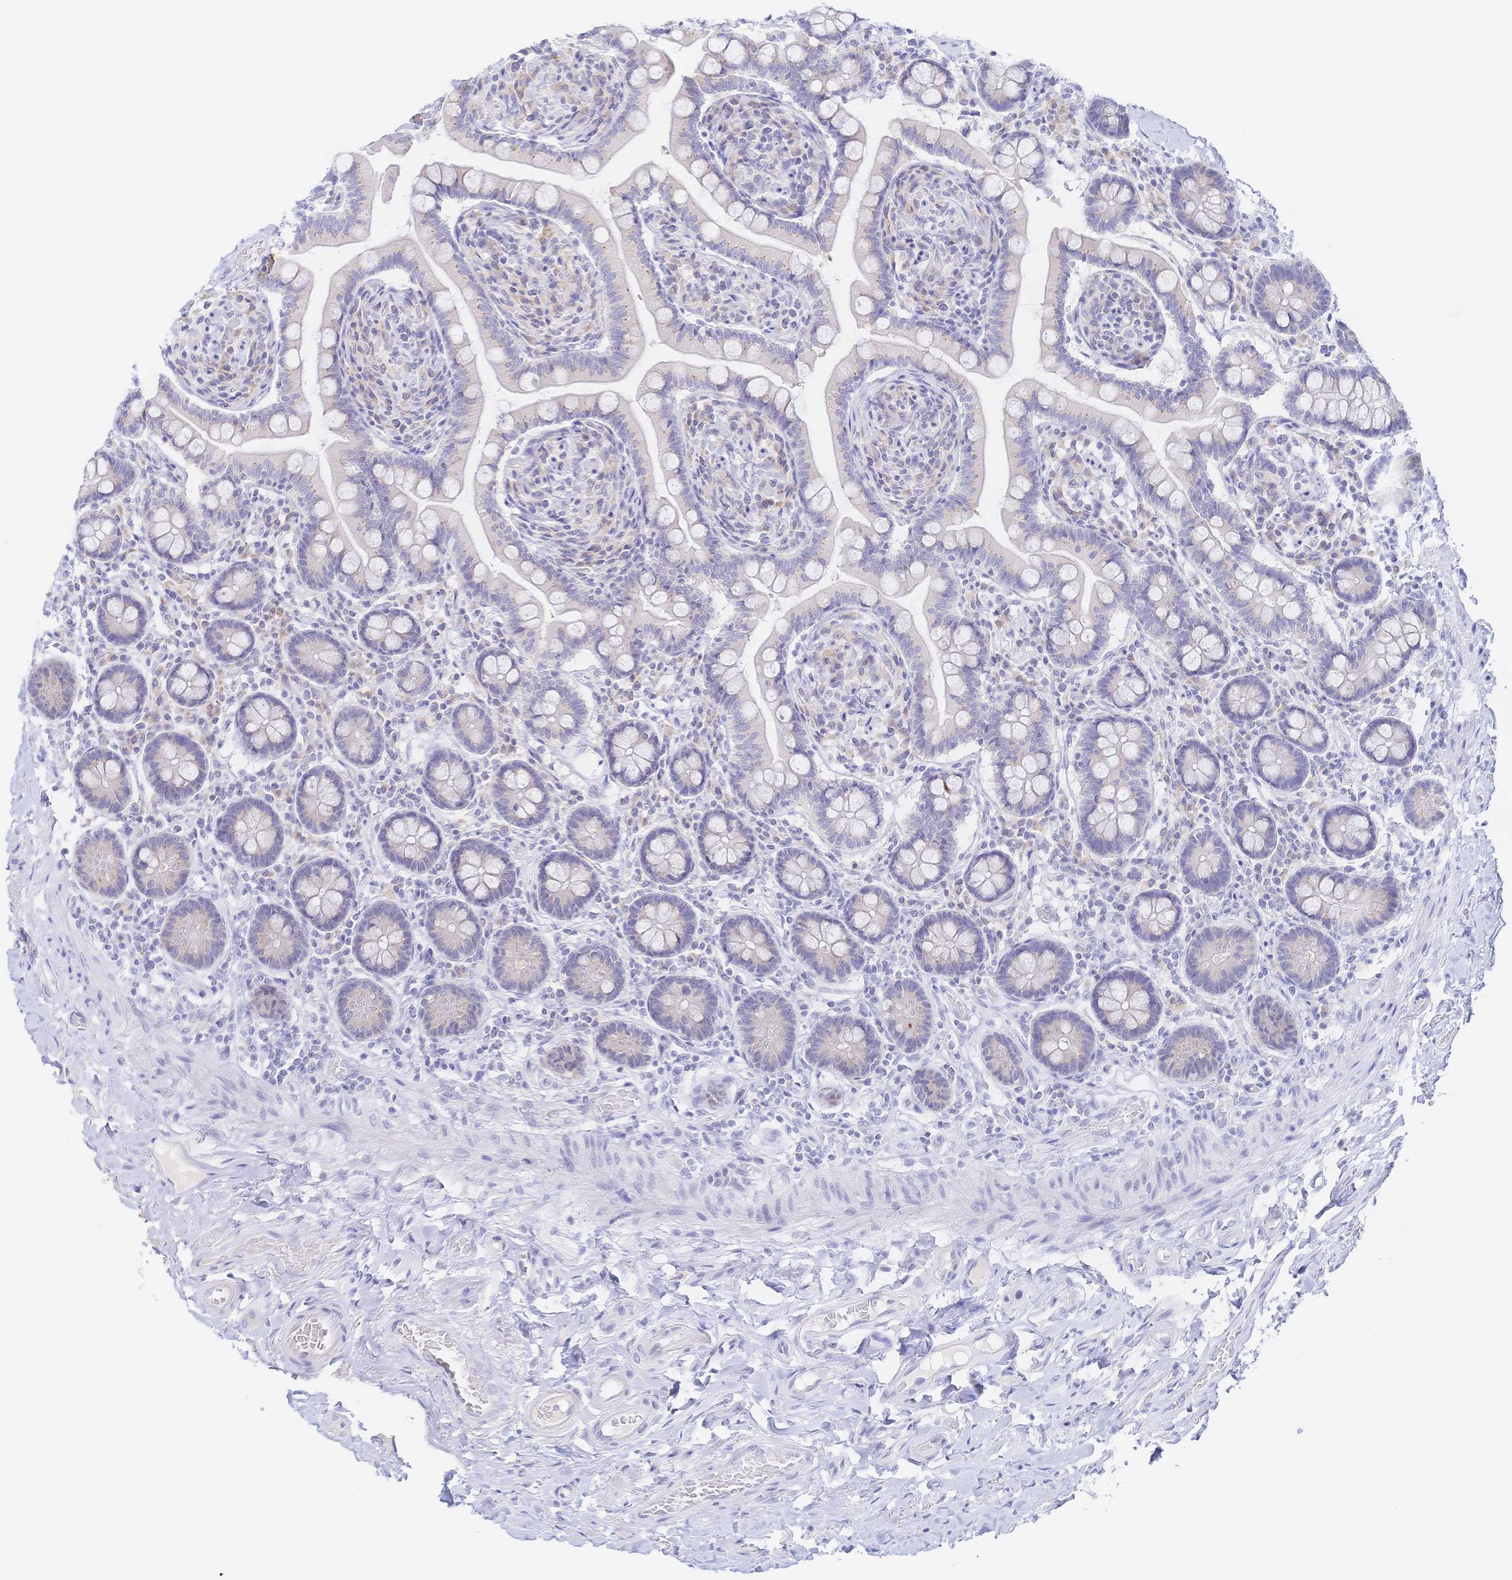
{"staining": {"intensity": "negative", "quantity": "none", "location": "none"}, "tissue": "small intestine", "cell_type": "Glandular cells", "image_type": "normal", "snomed": [{"axis": "morphology", "description": "Normal tissue, NOS"}, {"axis": "topography", "description": "Small intestine"}], "caption": "This is a image of immunohistochemistry staining of normal small intestine, which shows no positivity in glandular cells. (Stains: DAB (3,3'-diaminobenzidine) immunohistochemistry (IHC) with hematoxylin counter stain, Microscopy: brightfield microscopy at high magnification).", "gene": "SIAH3", "patient": {"sex": "female", "age": 64}}